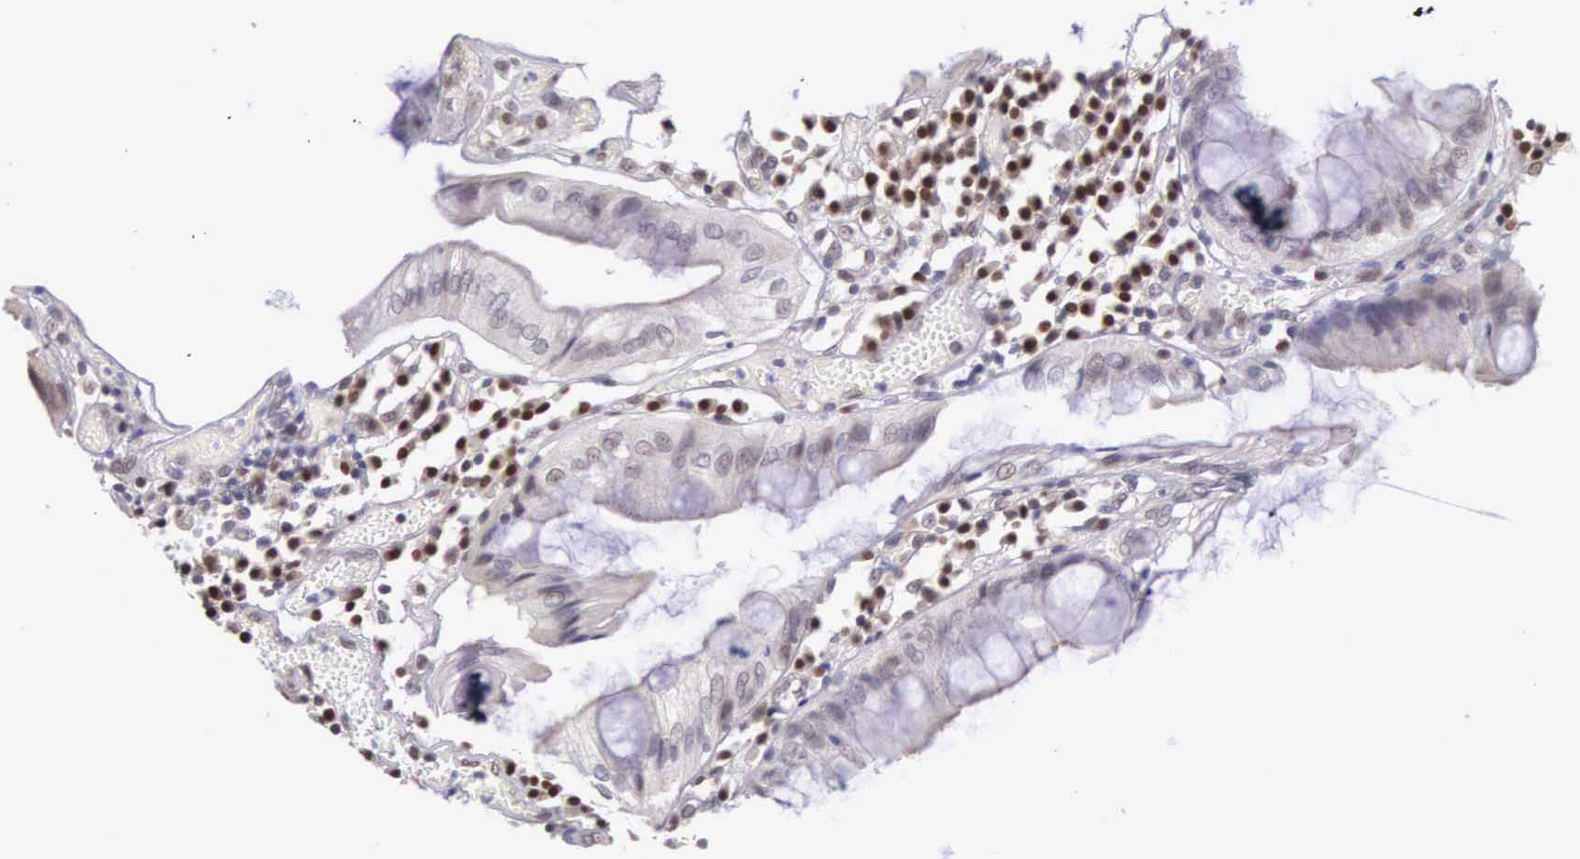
{"staining": {"intensity": "weak", "quantity": "25%-75%", "location": "cytoplasmic/membranous,nuclear"}, "tissue": "colorectal cancer", "cell_type": "Tumor cells", "image_type": "cancer", "snomed": [{"axis": "morphology", "description": "Adenocarcinoma, NOS"}, {"axis": "topography", "description": "Rectum"}], "caption": "Human adenocarcinoma (colorectal) stained with a brown dye displays weak cytoplasmic/membranous and nuclear positive expression in about 25%-75% of tumor cells.", "gene": "CCDC117", "patient": {"sex": "female", "age": 98}}